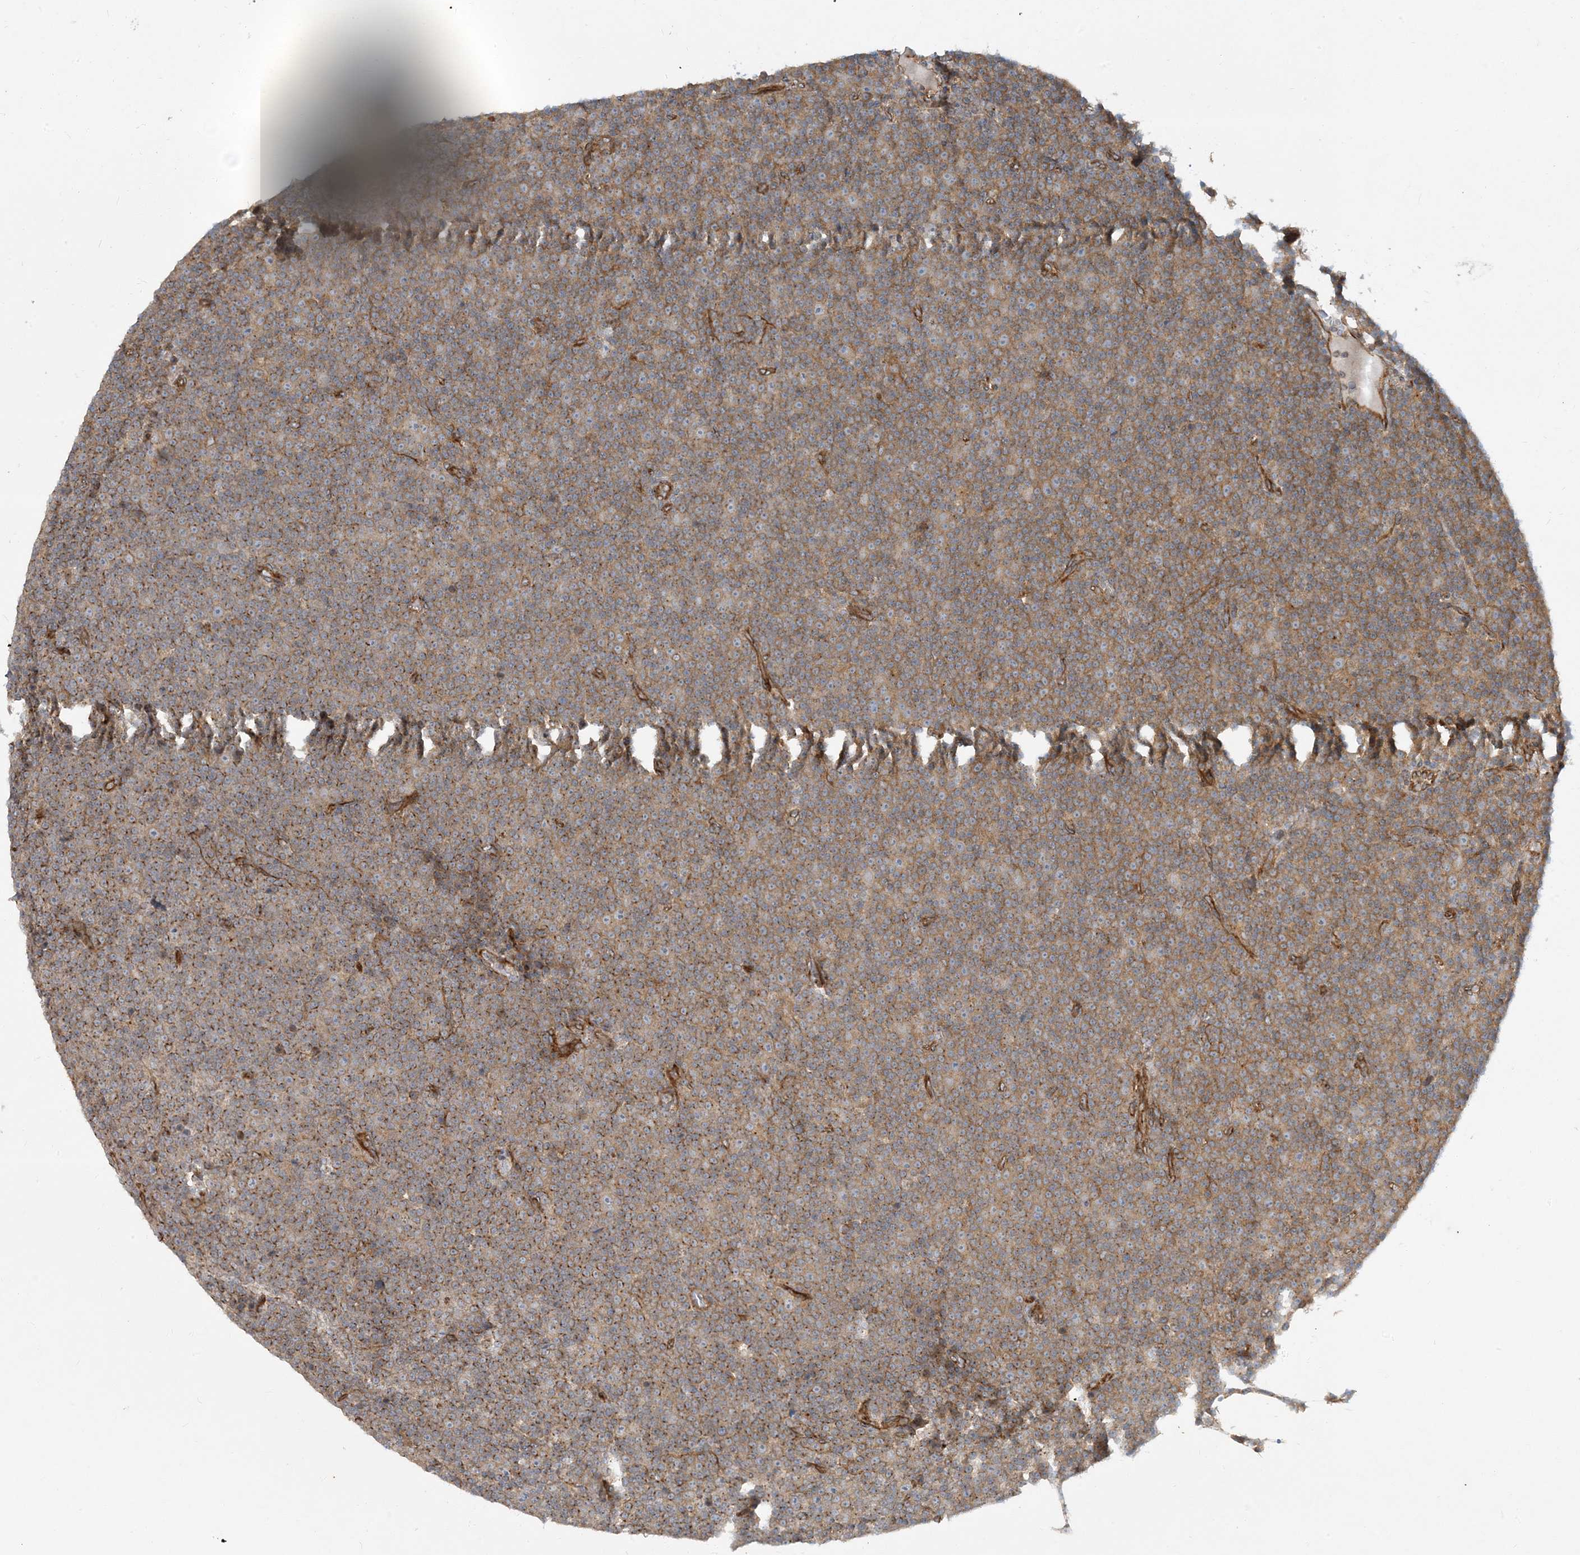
{"staining": {"intensity": "weak", "quantity": "25%-75%", "location": "cytoplasmic/membranous"}, "tissue": "lymphoma", "cell_type": "Tumor cells", "image_type": "cancer", "snomed": [{"axis": "morphology", "description": "Malignant lymphoma, non-Hodgkin's type, Low grade"}, {"axis": "topography", "description": "Lymph node"}], "caption": "Weak cytoplasmic/membranous expression is identified in about 25%-75% of tumor cells in malignant lymphoma, non-Hodgkin's type (low-grade).", "gene": "ATP23", "patient": {"sex": "female", "age": 67}}